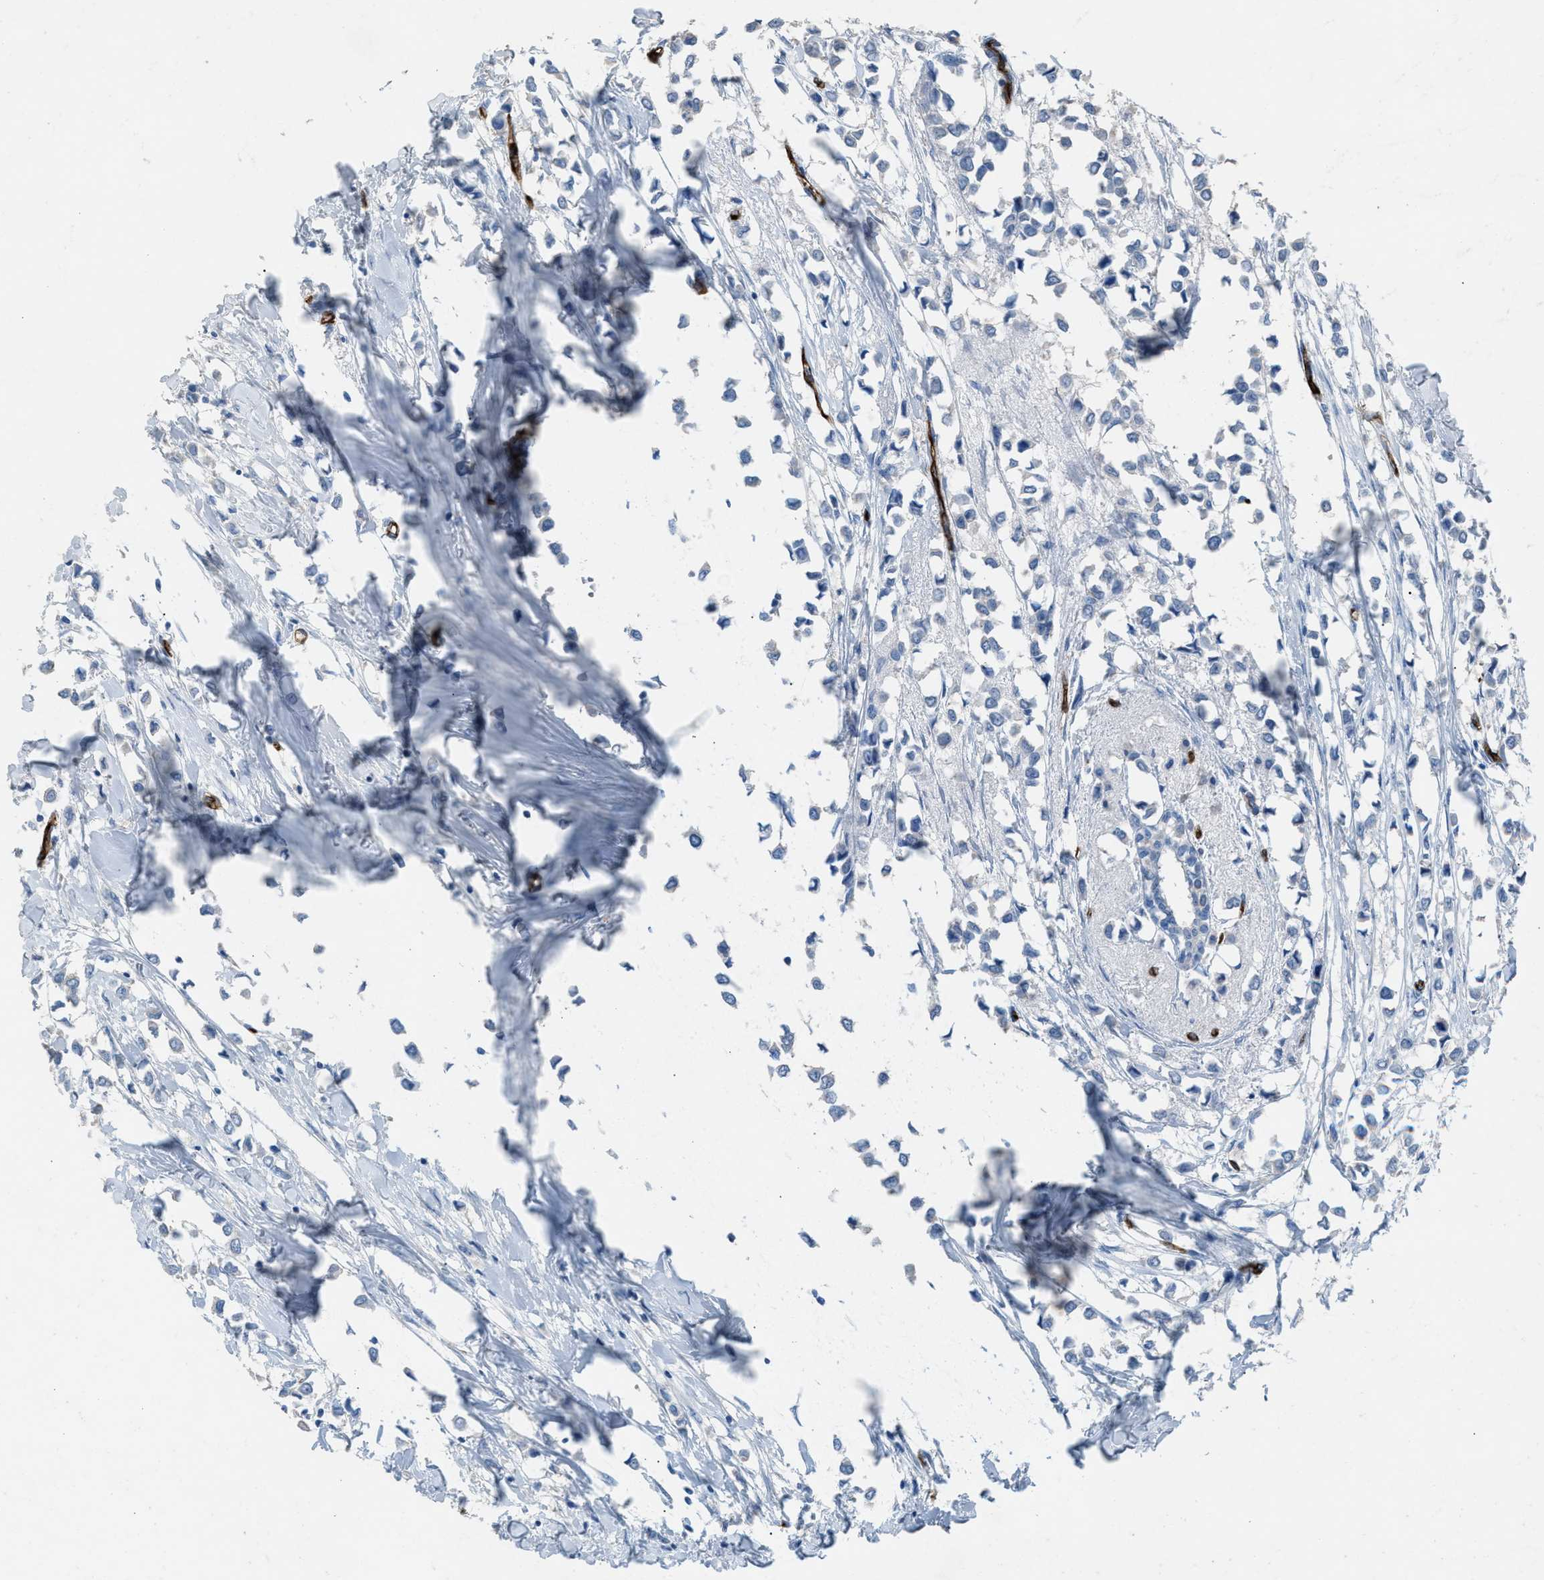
{"staining": {"intensity": "negative", "quantity": "none", "location": "none"}, "tissue": "breast cancer", "cell_type": "Tumor cells", "image_type": "cancer", "snomed": [{"axis": "morphology", "description": "Lobular carcinoma"}, {"axis": "topography", "description": "Breast"}], "caption": "Immunohistochemistry of human breast cancer demonstrates no staining in tumor cells. The staining is performed using DAB brown chromogen with nuclei counter-stained in using hematoxylin.", "gene": "DYSF", "patient": {"sex": "female", "age": 51}}